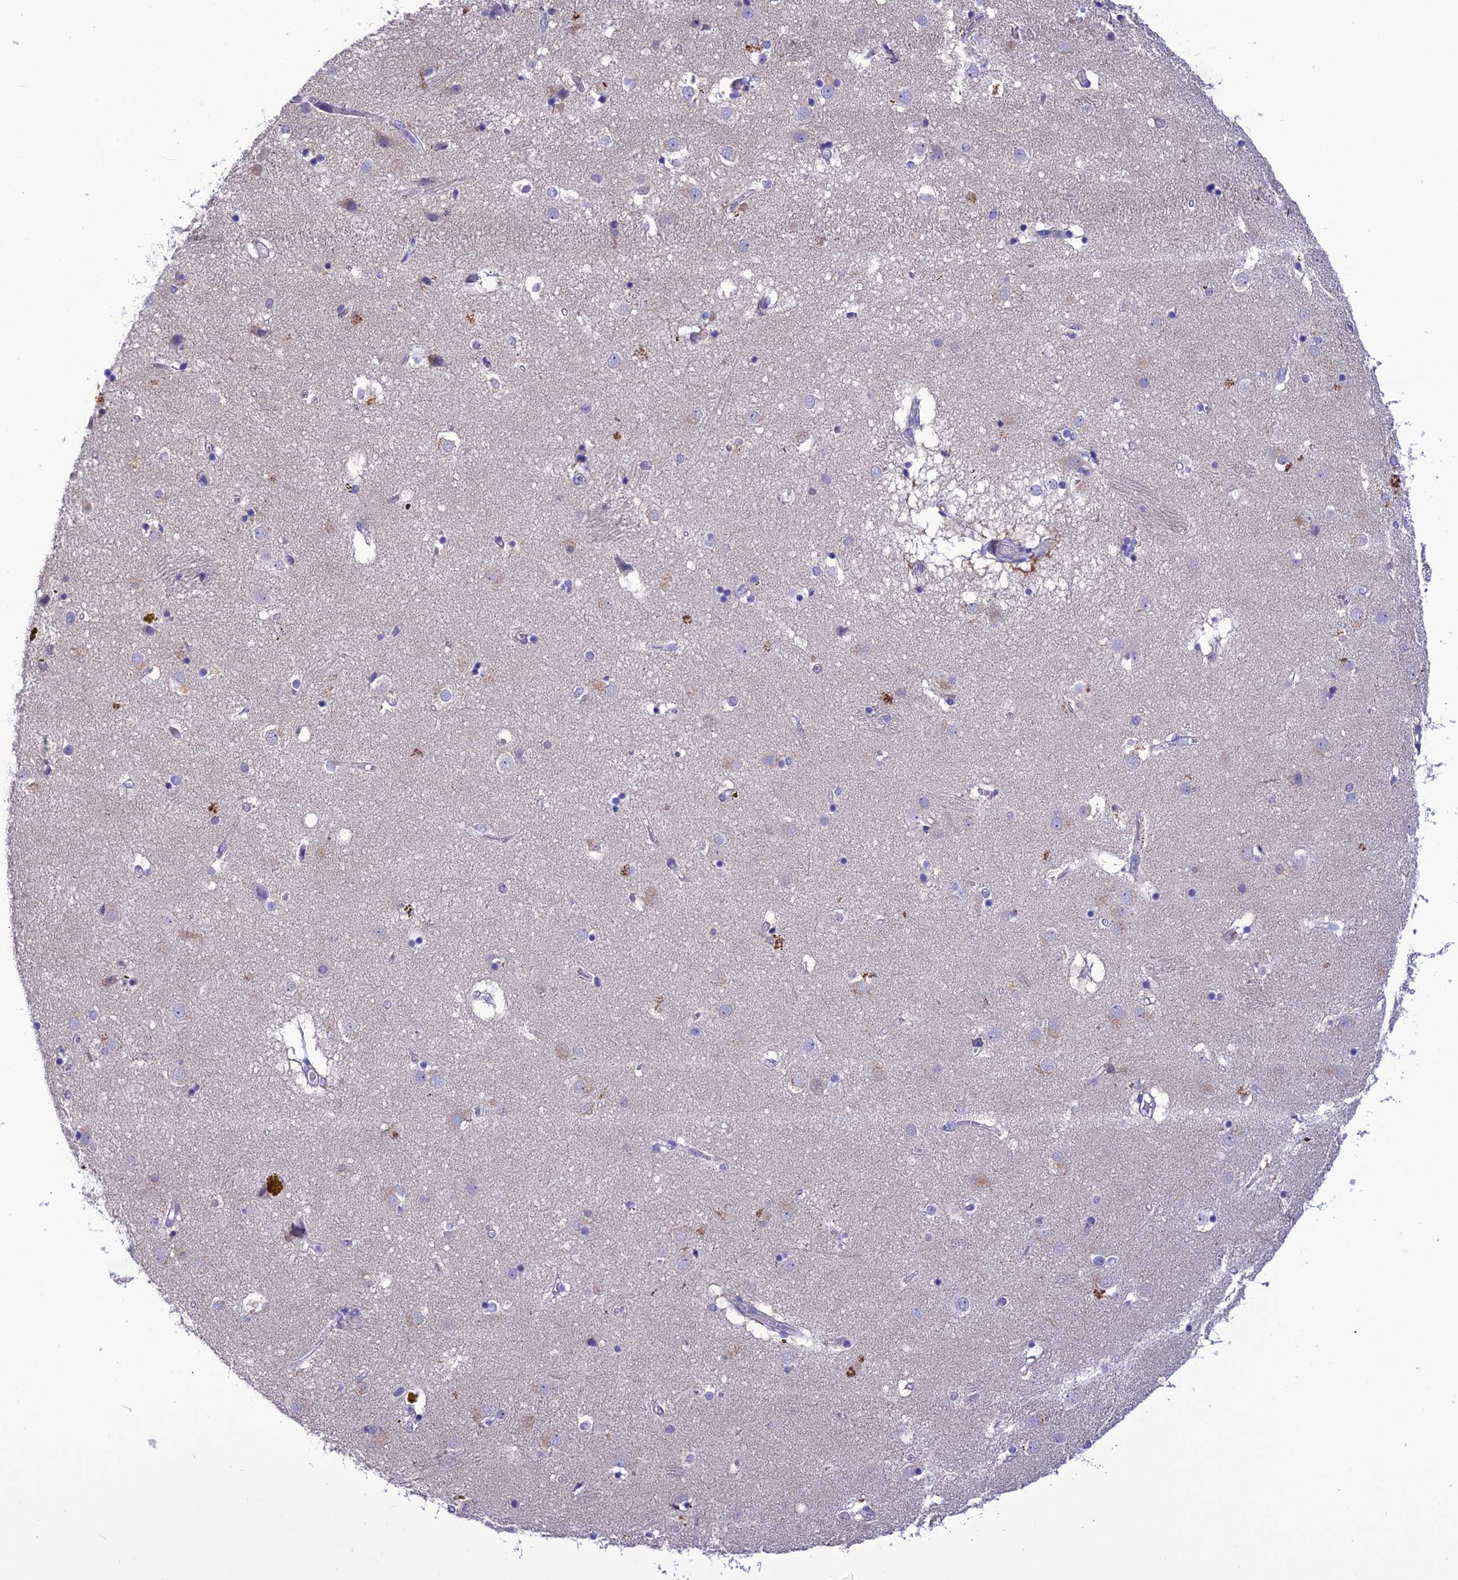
{"staining": {"intensity": "negative", "quantity": "none", "location": "none"}, "tissue": "caudate", "cell_type": "Glial cells", "image_type": "normal", "snomed": [{"axis": "morphology", "description": "Normal tissue, NOS"}, {"axis": "topography", "description": "Lateral ventricle wall"}], "caption": "Immunohistochemistry image of benign caudate: human caudate stained with DAB (3,3'-diaminobenzidine) shows no significant protein staining in glial cells.", "gene": "BBS2", "patient": {"sex": "male", "age": 70}}